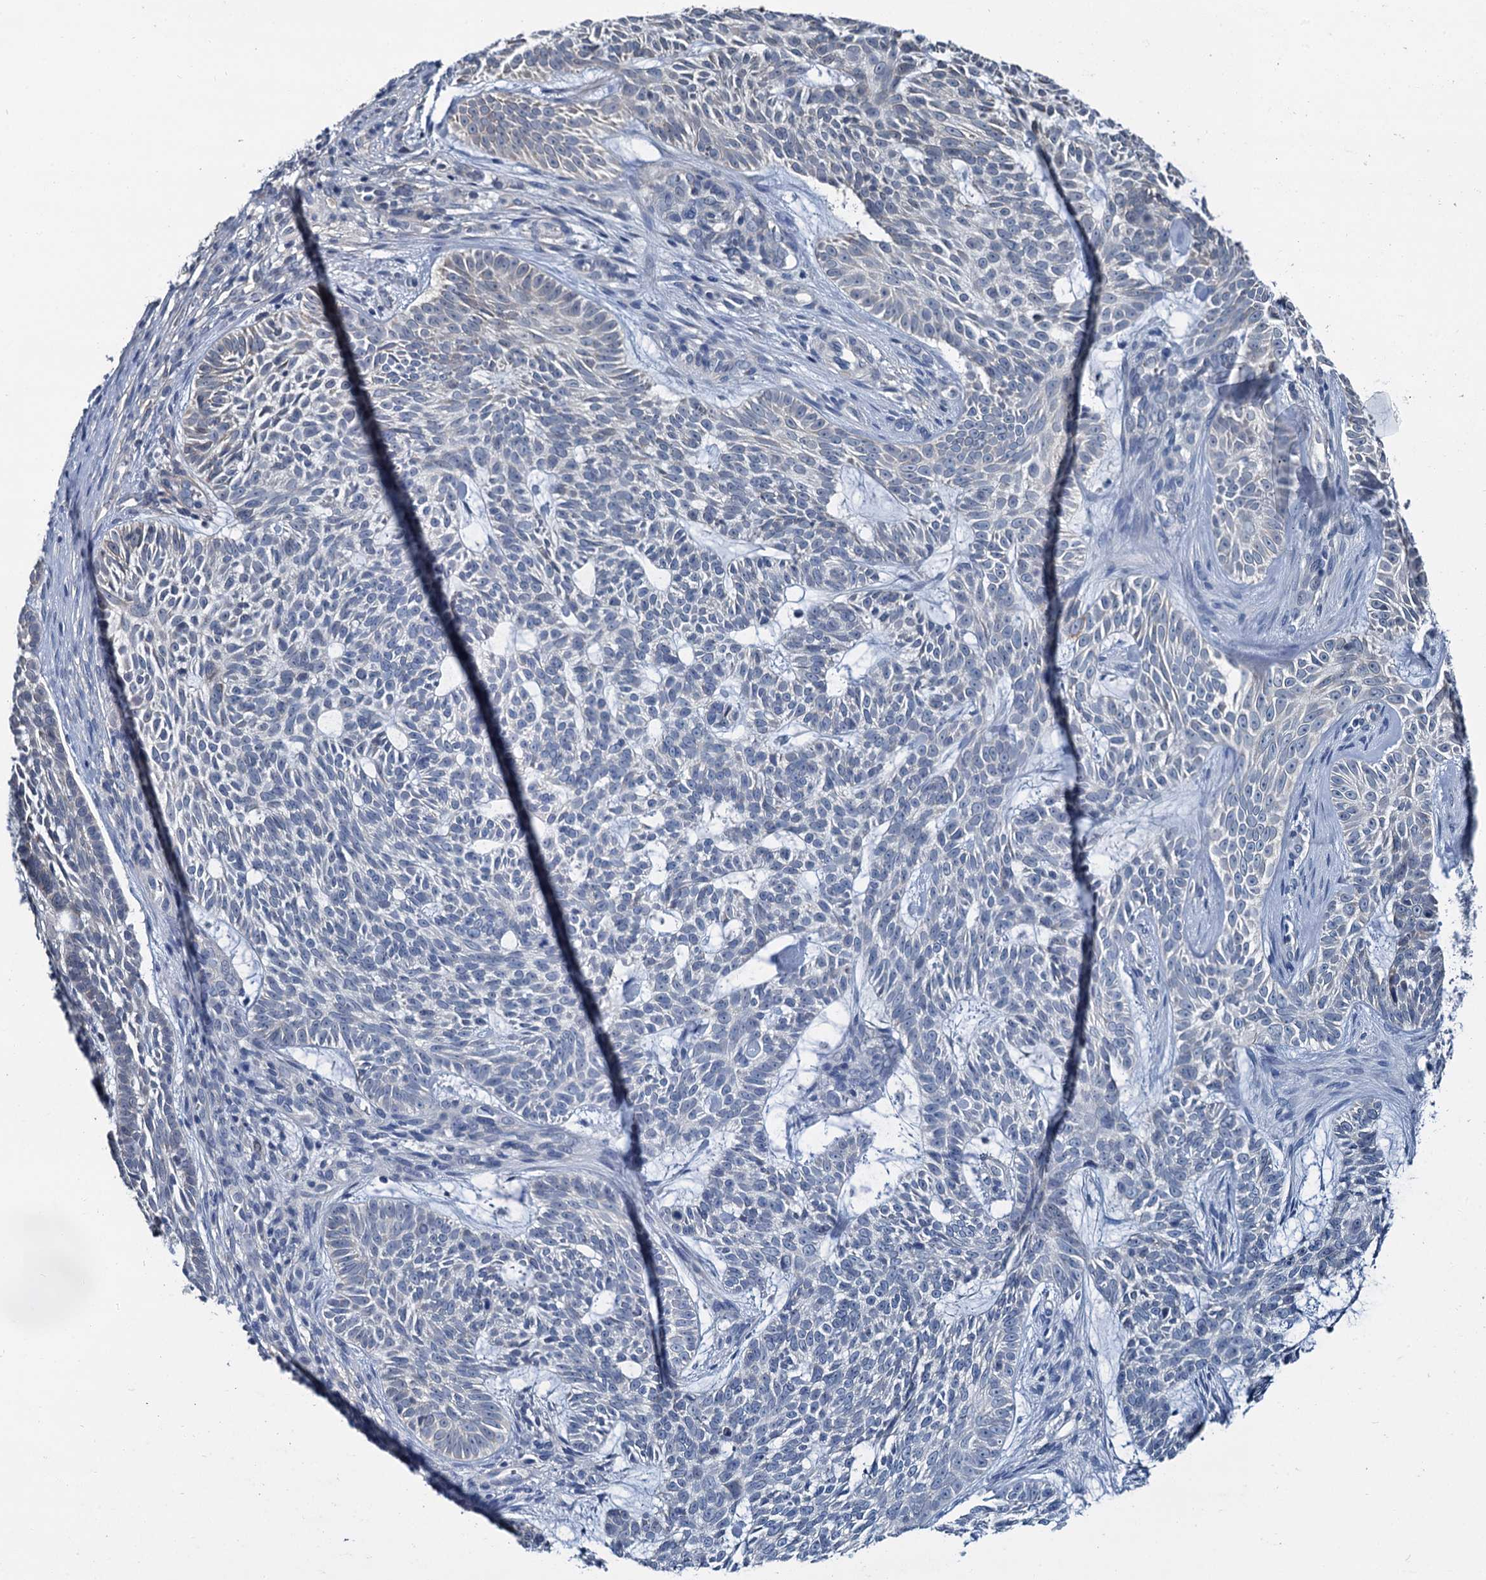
{"staining": {"intensity": "negative", "quantity": "none", "location": "none"}, "tissue": "skin cancer", "cell_type": "Tumor cells", "image_type": "cancer", "snomed": [{"axis": "morphology", "description": "Basal cell carcinoma"}, {"axis": "topography", "description": "Skin"}], "caption": "Tumor cells are negative for protein expression in human skin basal cell carcinoma. (Stains: DAB (3,3'-diaminobenzidine) IHC with hematoxylin counter stain, Microscopy: brightfield microscopy at high magnification).", "gene": "MIOX", "patient": {"sex": "male", "age": 75}}